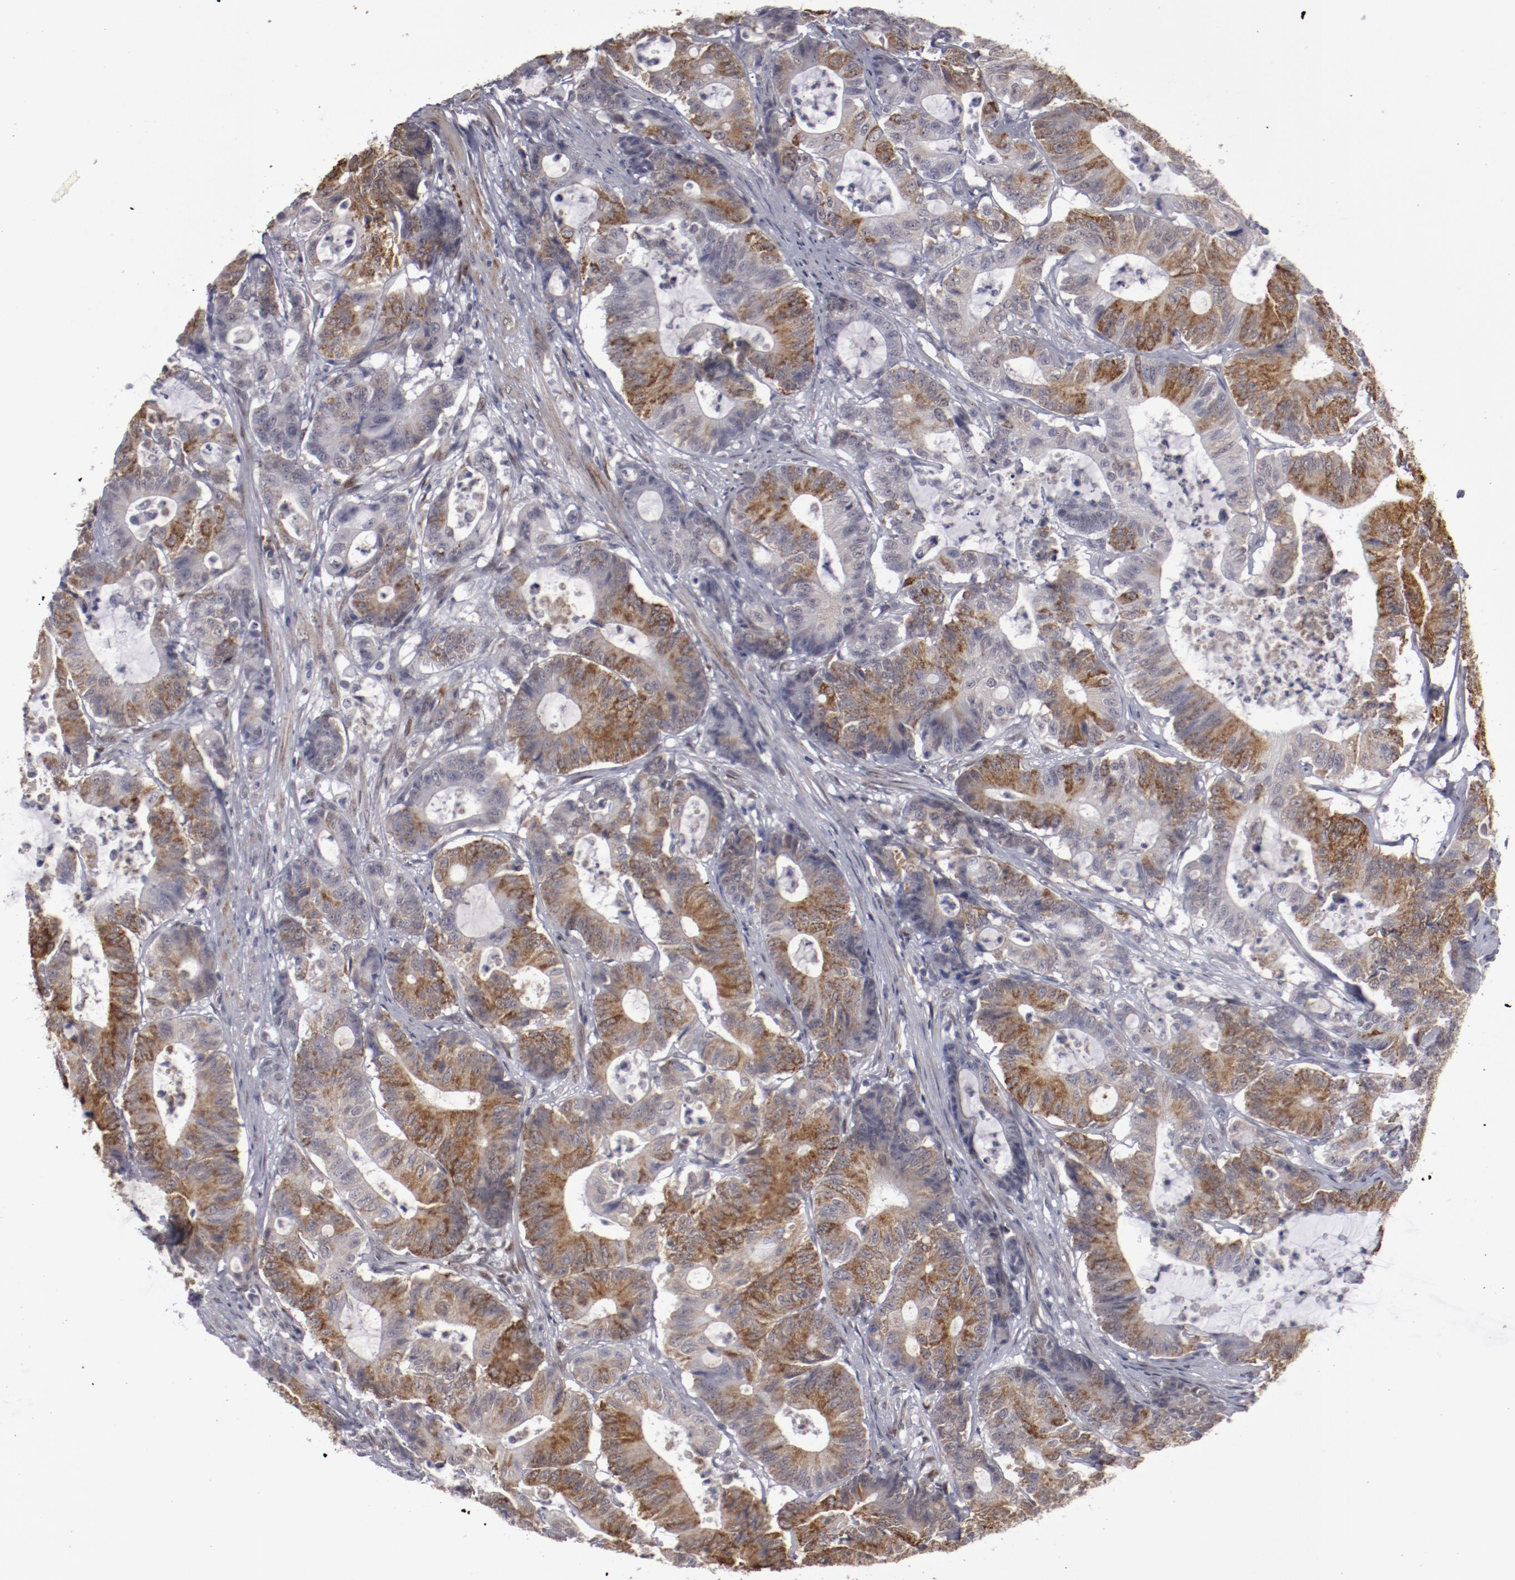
{"staining": {"intensity": "moderate", "quantity": "25%-75%", "location": "cytoplasmic/membranous"}, "tissue": "colorectal cancer", "cell_type": "Tumor cells", "image_type": "cancer", "snomed": [{"axis": "morphology", "description": "Adenocarcinoma, NOS"}, {"axis": "topography", "description": "Colon"}], "caption": "A micrograph of adenocarcinoma (colorectal) stained for a protein reveals moderate cytoplasmic/membranous brown staining in tumor cells. (brown staining indicates protein expression, while blue staining denotes nuclei).", "gene": "LEF1", "patient": {"sex": "female", "age": 84}}